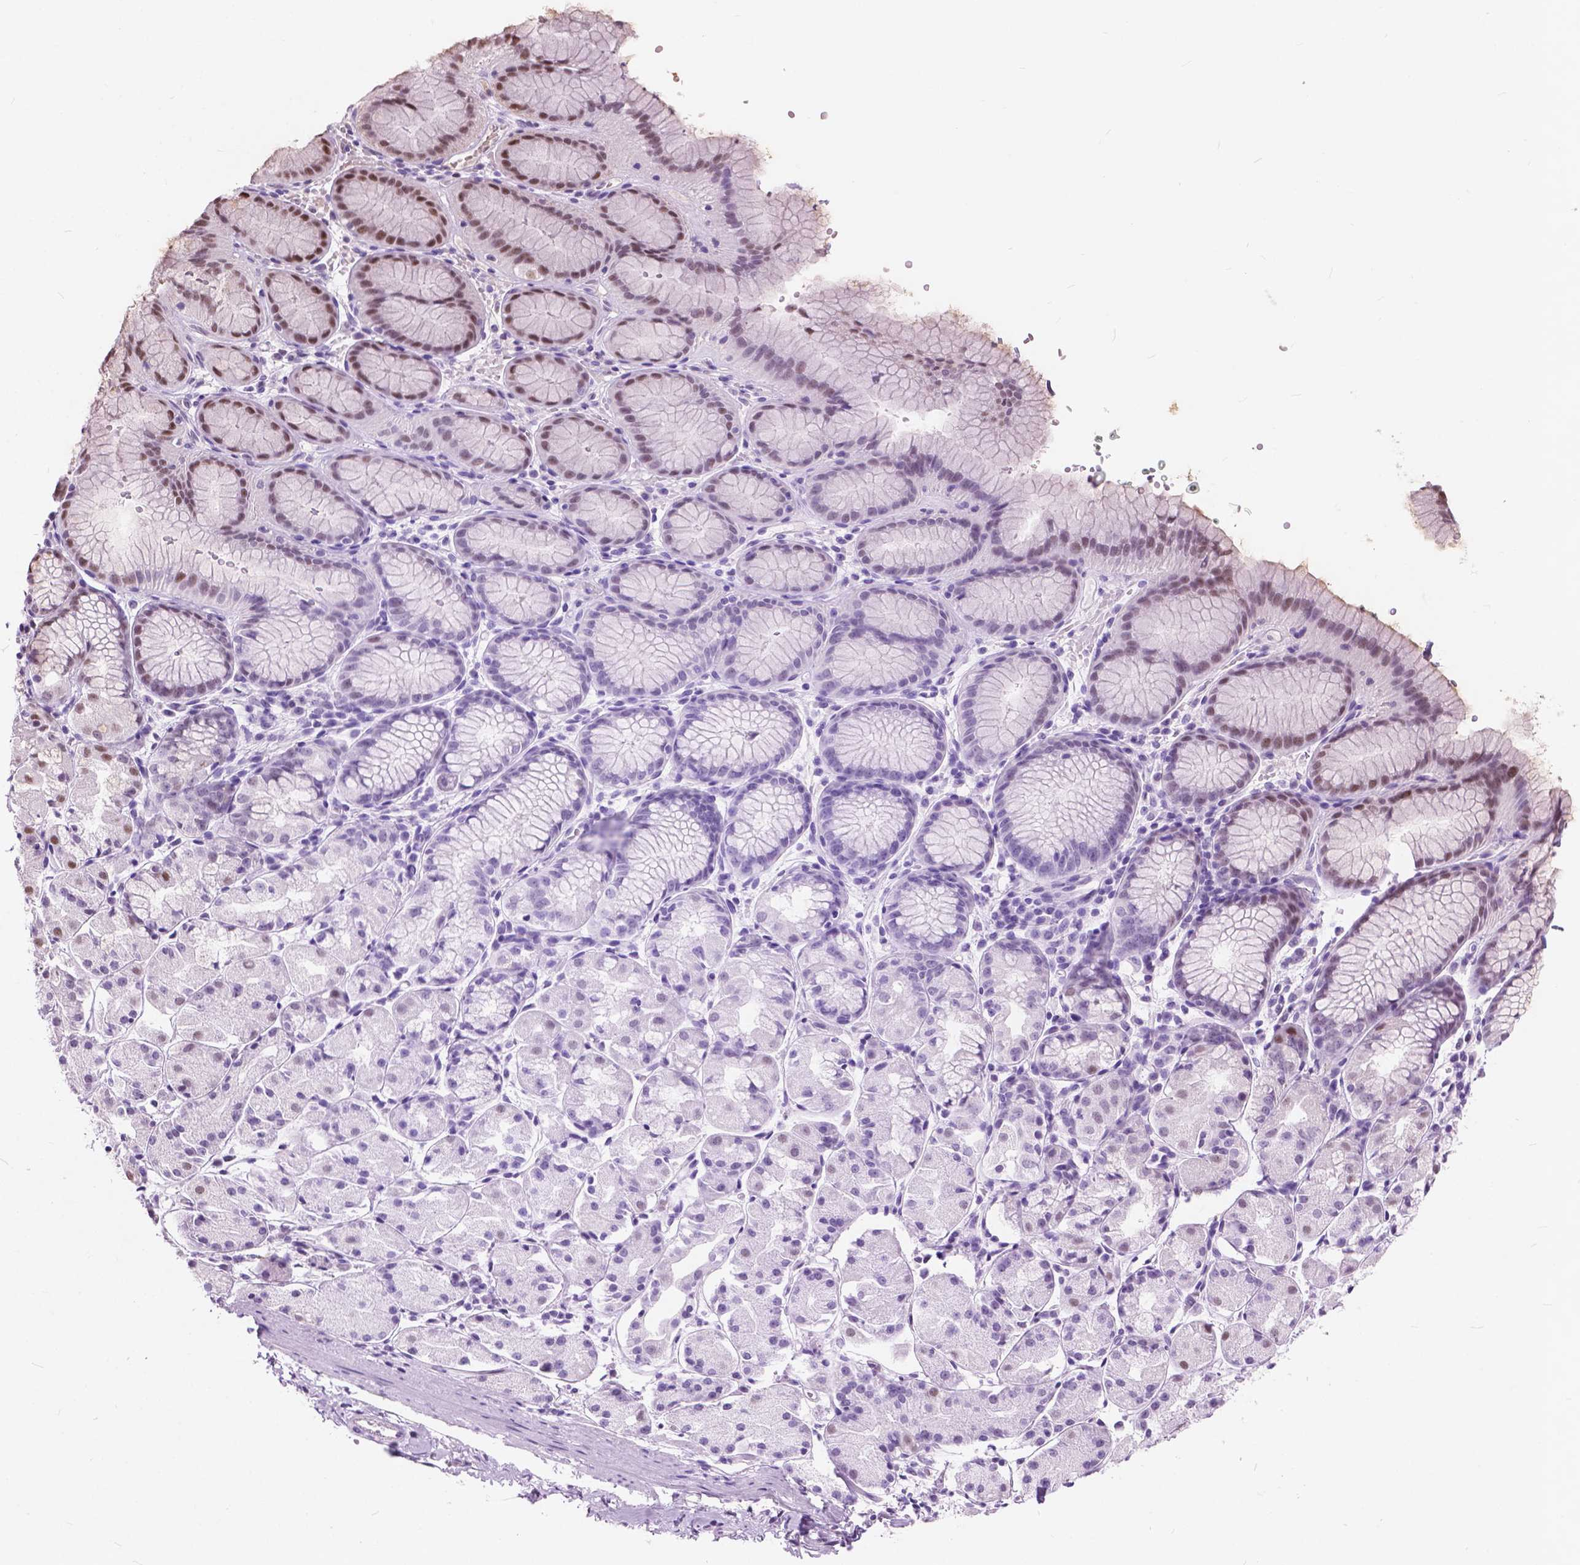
{"staining": {"intensity": "moderate", "quantity": "<25%", "location": "nuclear"}, "tissue": "stomach", "cell_type": "Glandular cells", "image_type": "normal", "snomed": [{"axis": "morphology", "description": "Normal tissue, NOS"}, {"axis": "topography", "description": "Stomach, upper"}], "caption": "Glandular cells show low levels of moderate nuclear expression in about <25% of cells in benign human stomach. (DAB (3,3'-diaminobenzidine) IHC with brightfield microscopy, high magnification).", "gene": "ANP32A", "patient": {"sex": "male", "age": 47}}